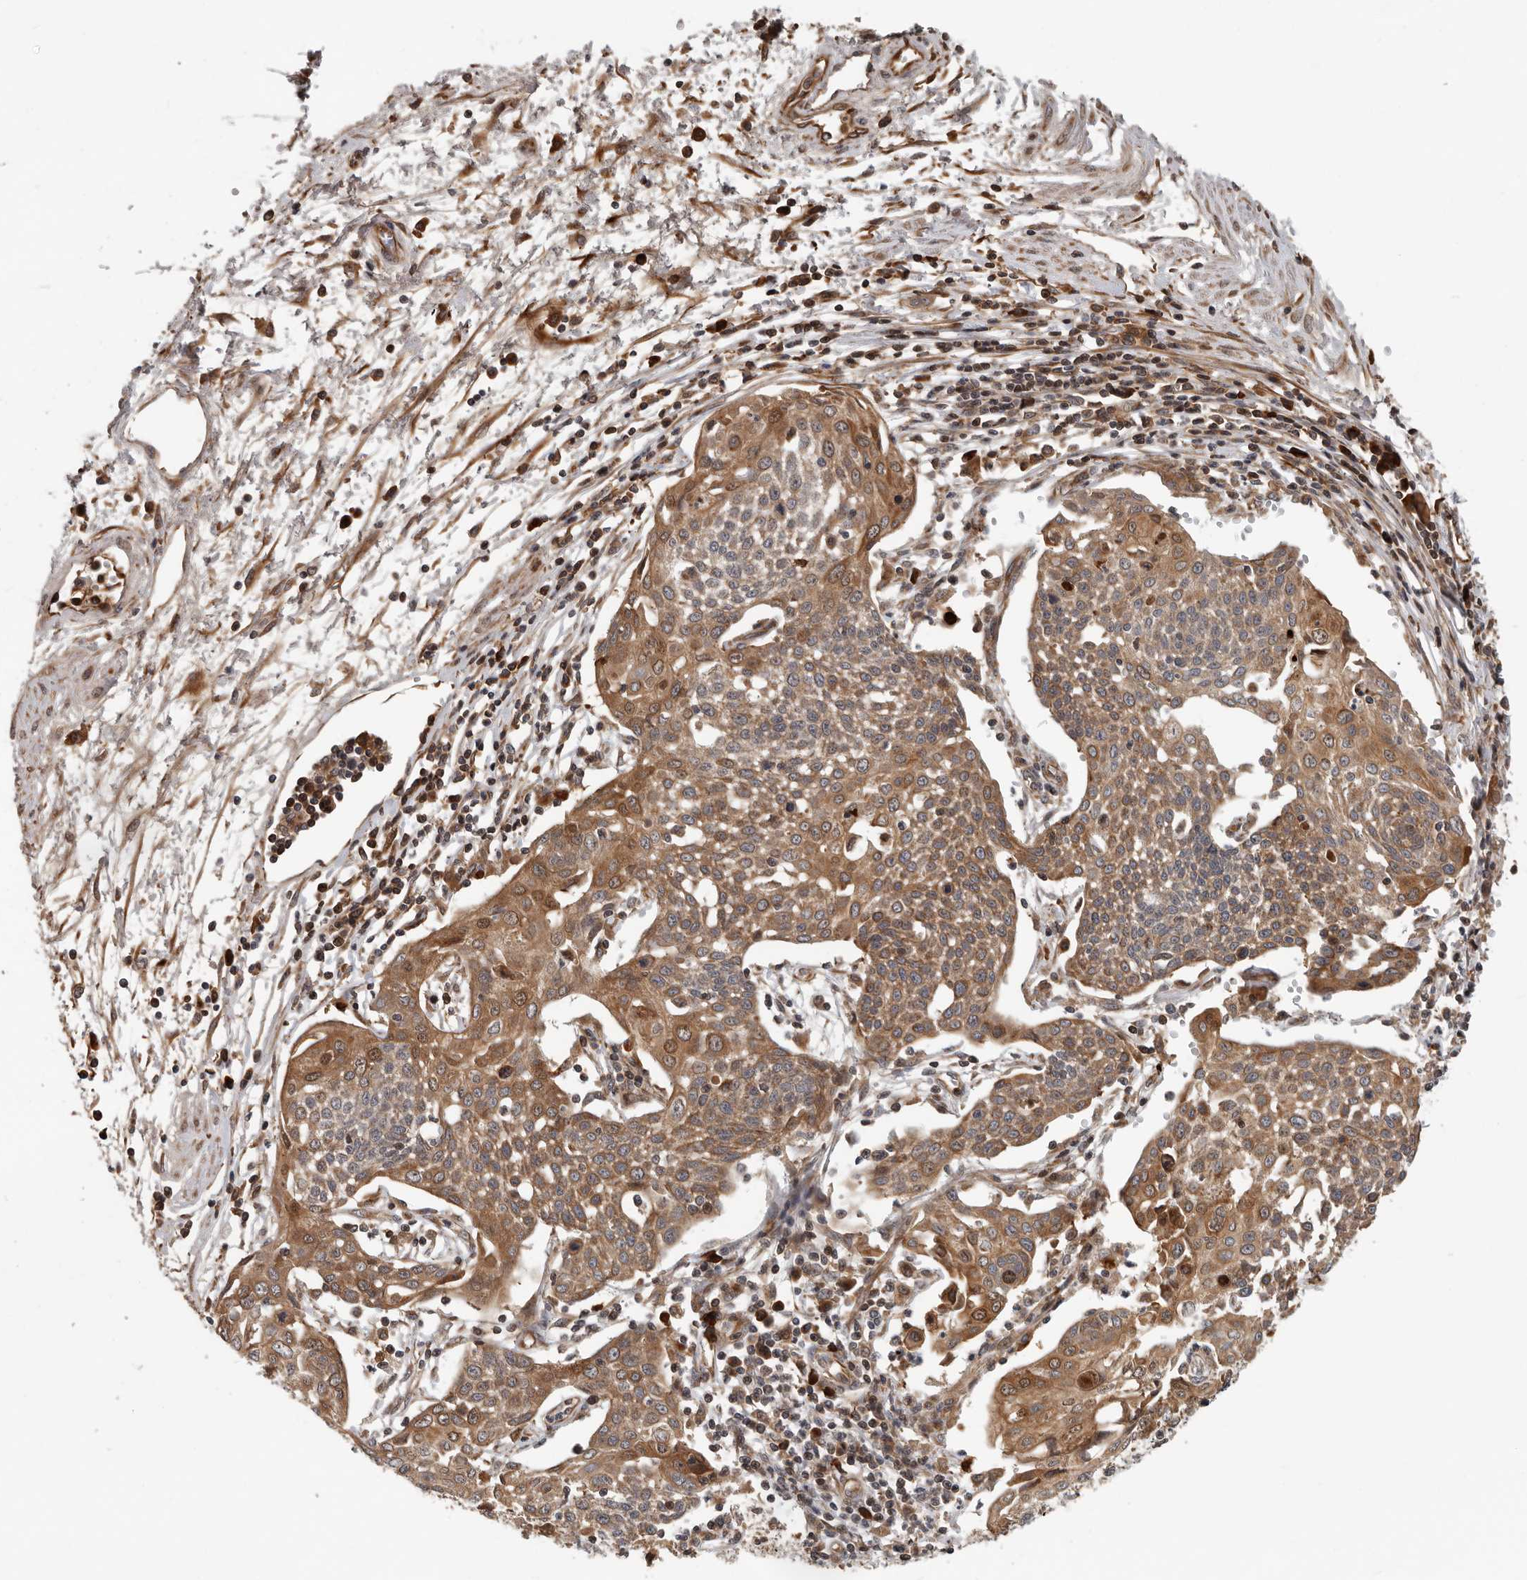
{"staining": {"intensity": "moderate", "quantity": ">75%", "location": "cytoplasmic/membranous"}, "tissue": "cervical cancer", "cell_type": "Tumor cells", "image_type": "cancer", "snomed": [{"axis": "morphology", "description": "Squamous cell carcinoma, NOS"}, {"axis": "topography", "description": "Cervix"}], "caption": "The histopathology image displays staining of cervical cancer, revealing moderate cytoplasmic/membranous protein positivity (brown color) within tumor cells. (DAB = brown stain, brightfield microscopy at high magnification).", "gene": "RNF157", "patient": {"sex": "female", "age": 34}}